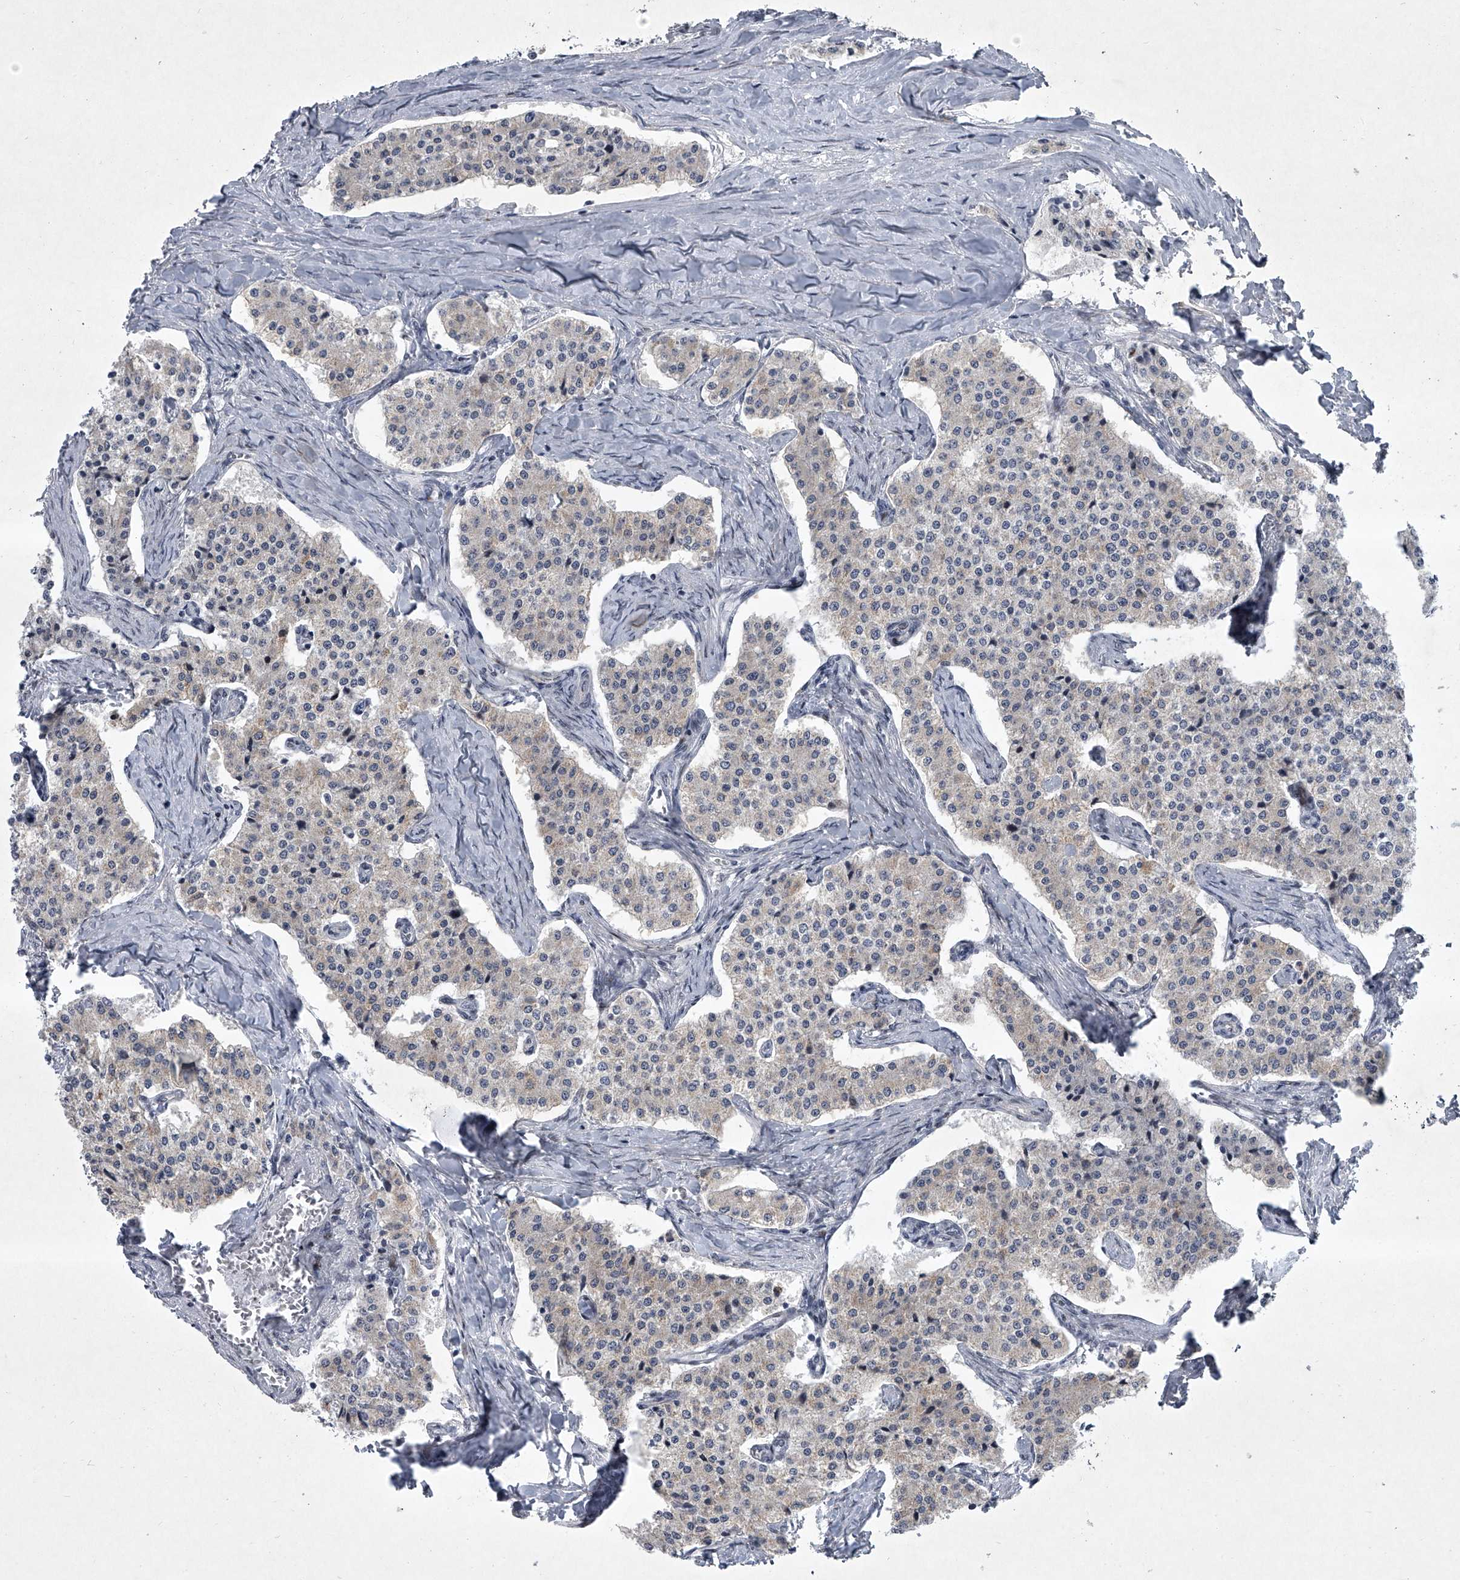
{"staining": {"intensity": "negative", "quantity": "none", "location": "none"}, "tissue": "carcinoid", "cell_type": "Tumor cells", "image_type": "cancer", "snomed": [{"axis": "morphology", "description": "Carcinoid, malignant, NOS"}, {"axis": "topography", "description": "Colon"}], "caption": "High magnification brightfield microscopy of malignant carcinoid stained with DAB (3,3'-diaminobenzidine) (brown) and counterstained with hematoxylin (blue): tumor cells show no significant staining. (DAB immunohistochemistry (IHC), high magnification).", "gene": "MLLT1", "patient": {"sex": "female", "age": 52}}